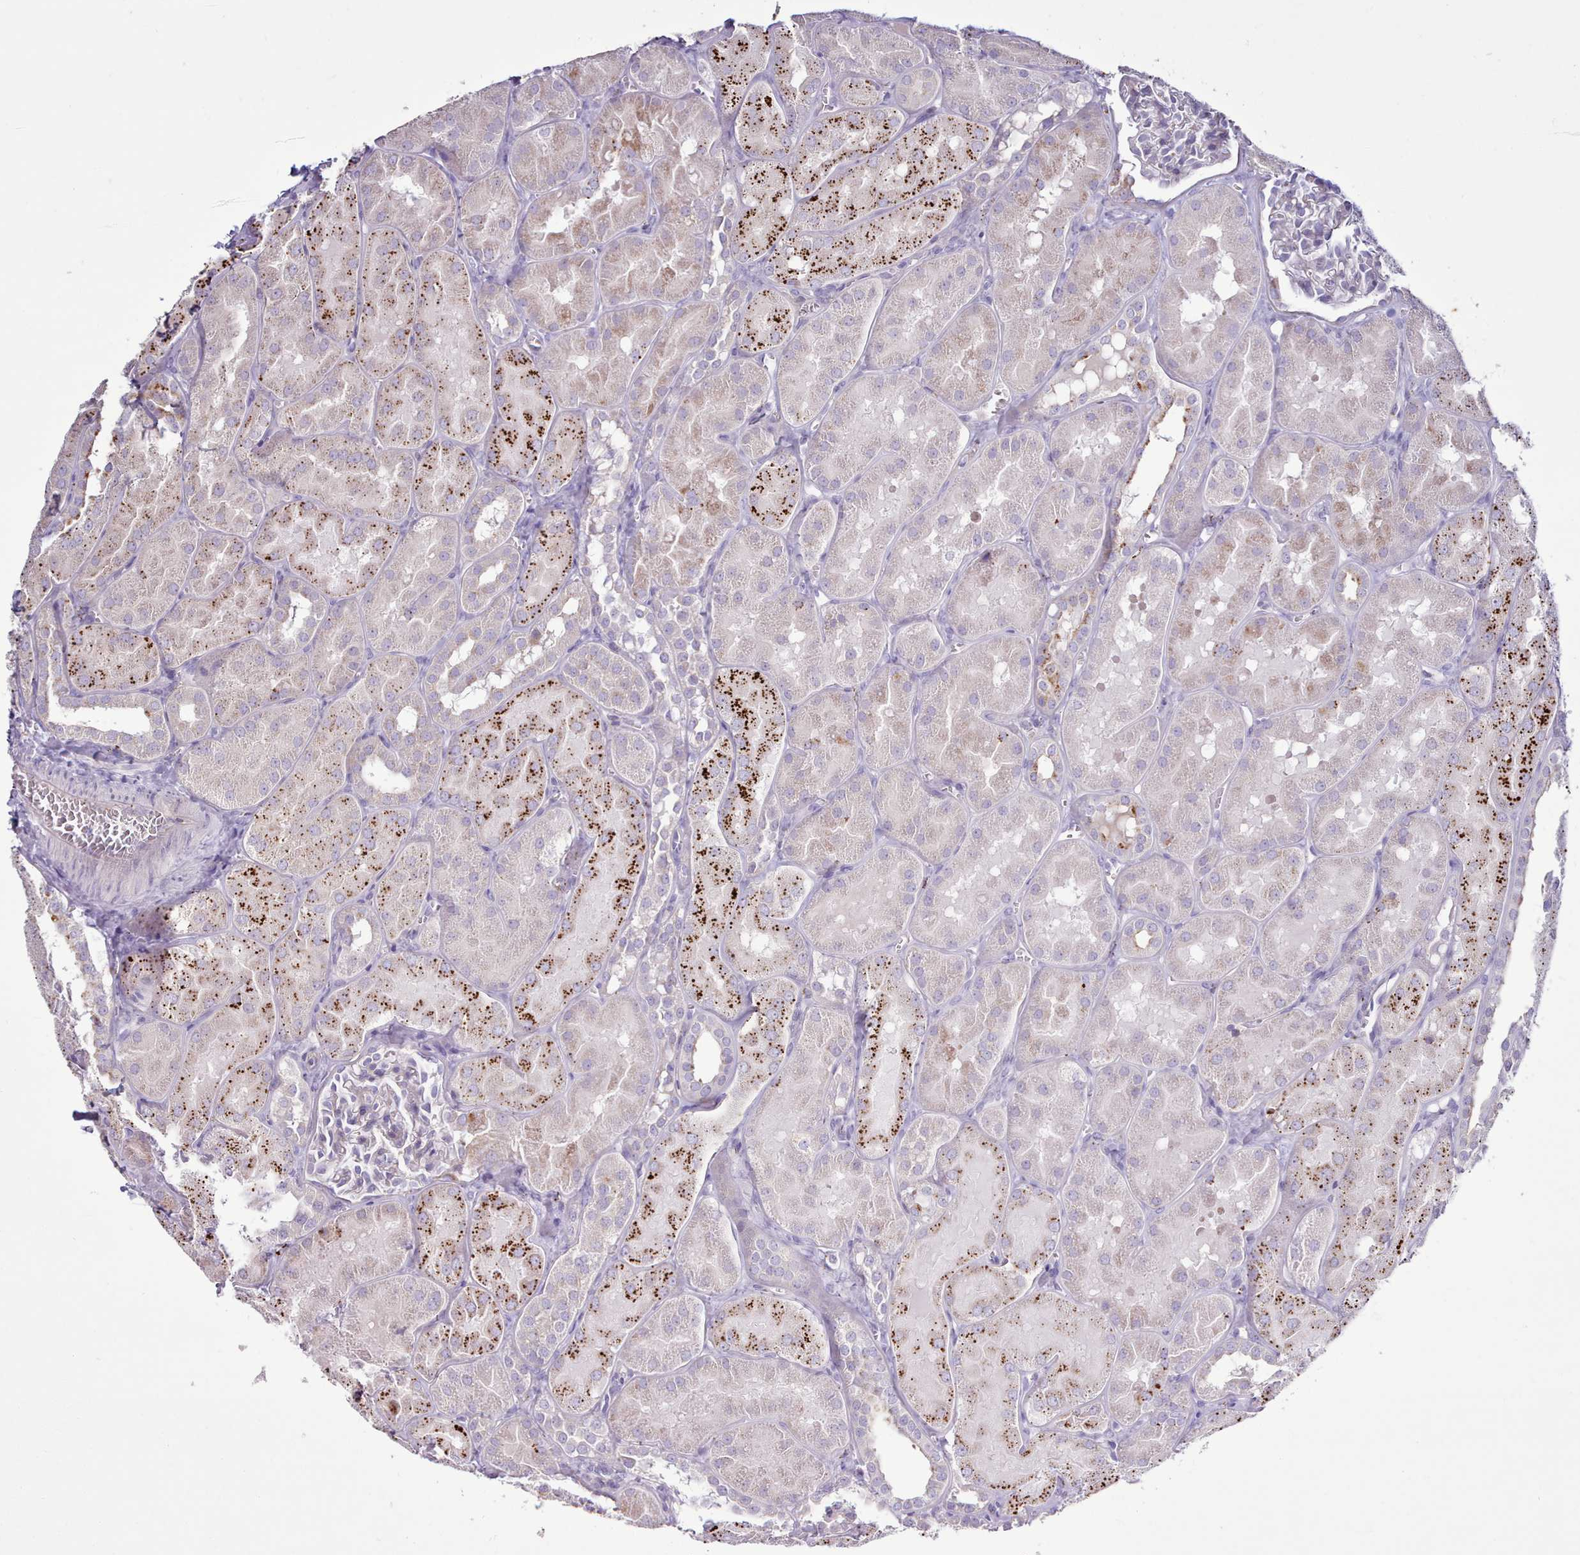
{"staining": {"intensity": "negative", "quantity": "none", "location": "none"}, "tissue": "kidney", "cell_type": "Cells in glomeruli", "image_type": "normal", "snomed": [{"axis": "morphology", "description": "Normal tissue, NOS"}, {"axis": "topography", "description": "Kidney"}, {"axis": "topography", "description": "Urinary bladder"}], "caption": "Immunohistochemistry micrograph of benign kidney: kidney stained with DAB (3,3'-diaminobenzidine) shows no significant protein positivity in cells in glomeruli.", "gene": "SRD5A1", "patient": {"sex": "male", "age": 16}}